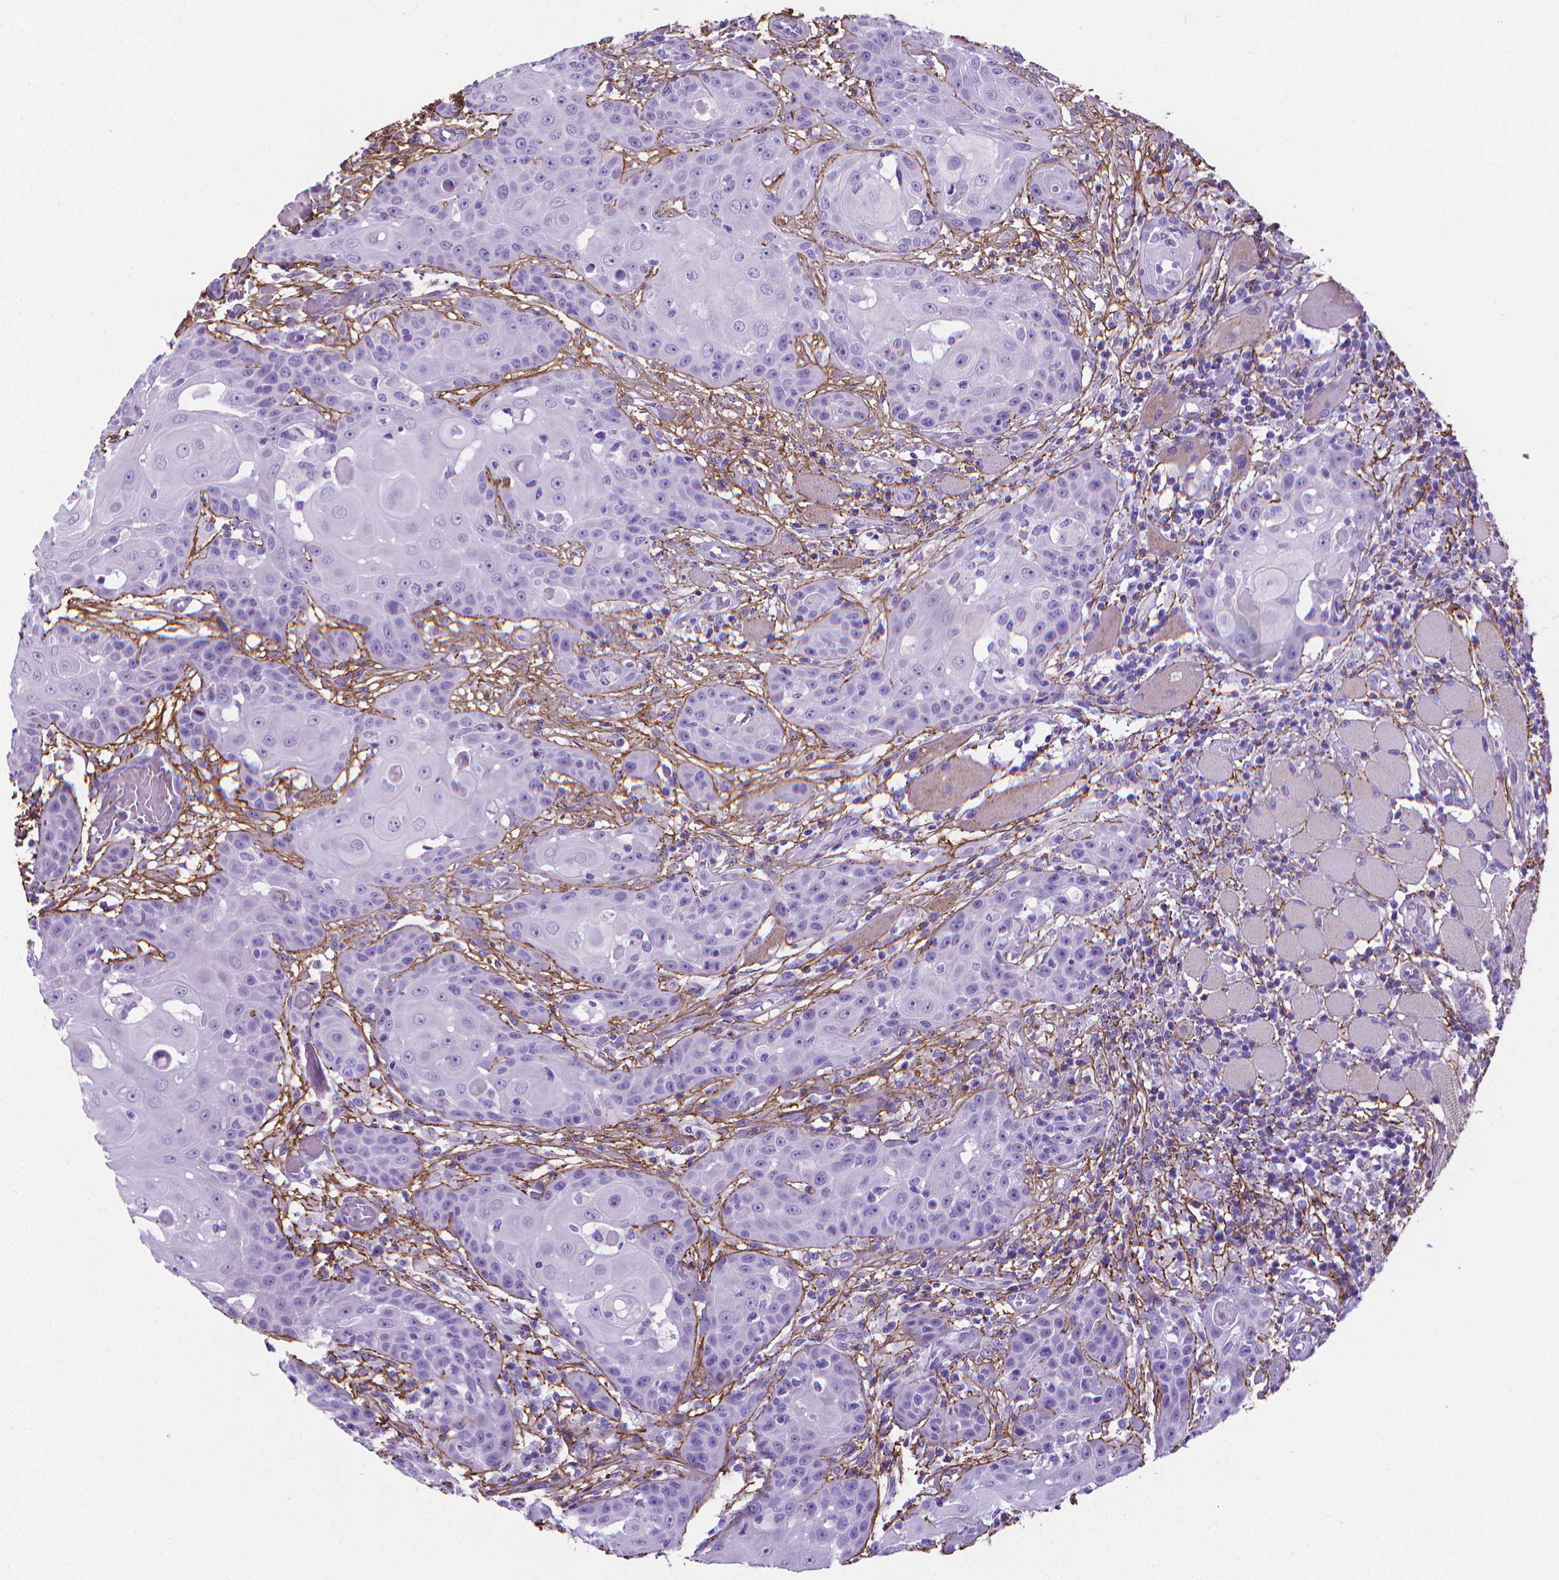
{"staining": {"intensity": "negative", "quantity": "none", "location": "none"}, "tissue": "head and neck cancer", "cell_type": "Tumor cells", "image_type": "cancer", "snomed": [{"axis": "morphology", "description": "Normal tissue, NOS"}, {"axis": "morphology", "description": "Squamous cell carcinoma, NOS"}, {"axis": "topography", "description": "Oral tissue"}, {"axis": "topography", "description": "Head-Neck"}], "caption": "Tumor cells are negative for protein expression in human head and neck cancer.", "gene": "MFAP2", "patient": {"sex": "female", "age": 55}}